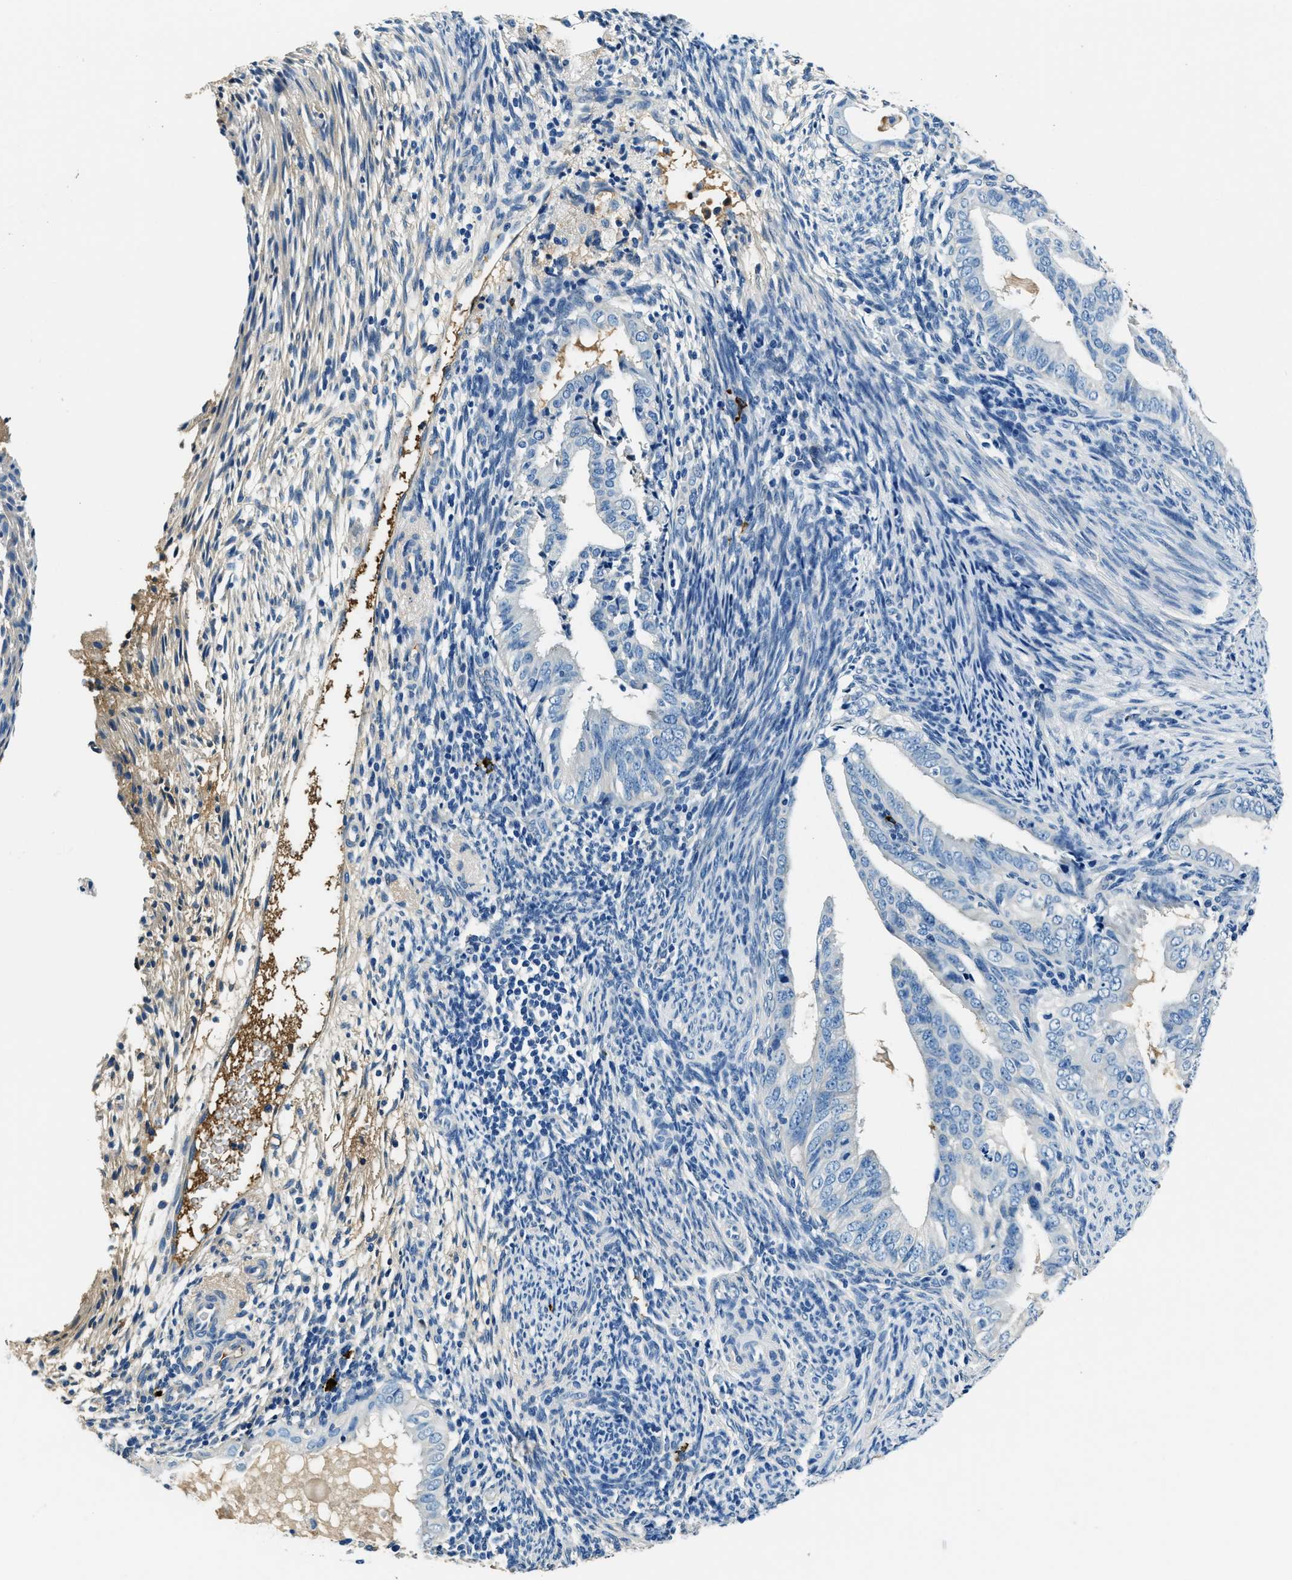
{"staining": {"intensity": "negative", "quantity": "none", "location": "none"}, "tissue": "endometrial cancer", "cell_type": "Tumor cells", "image_type": "cancer", "snomed": [{"axis": "morphology", "description": "Adenocarcinoma, NOS"}, {"axis": "topography", "description": "Endometrium"}], "caption": "Histopathology image shows no significant protein expression in tumor cells of endometrial adenocarcinoma.", "gene": "TMEM186", "patient": {"sex": "female", "age": 58}}